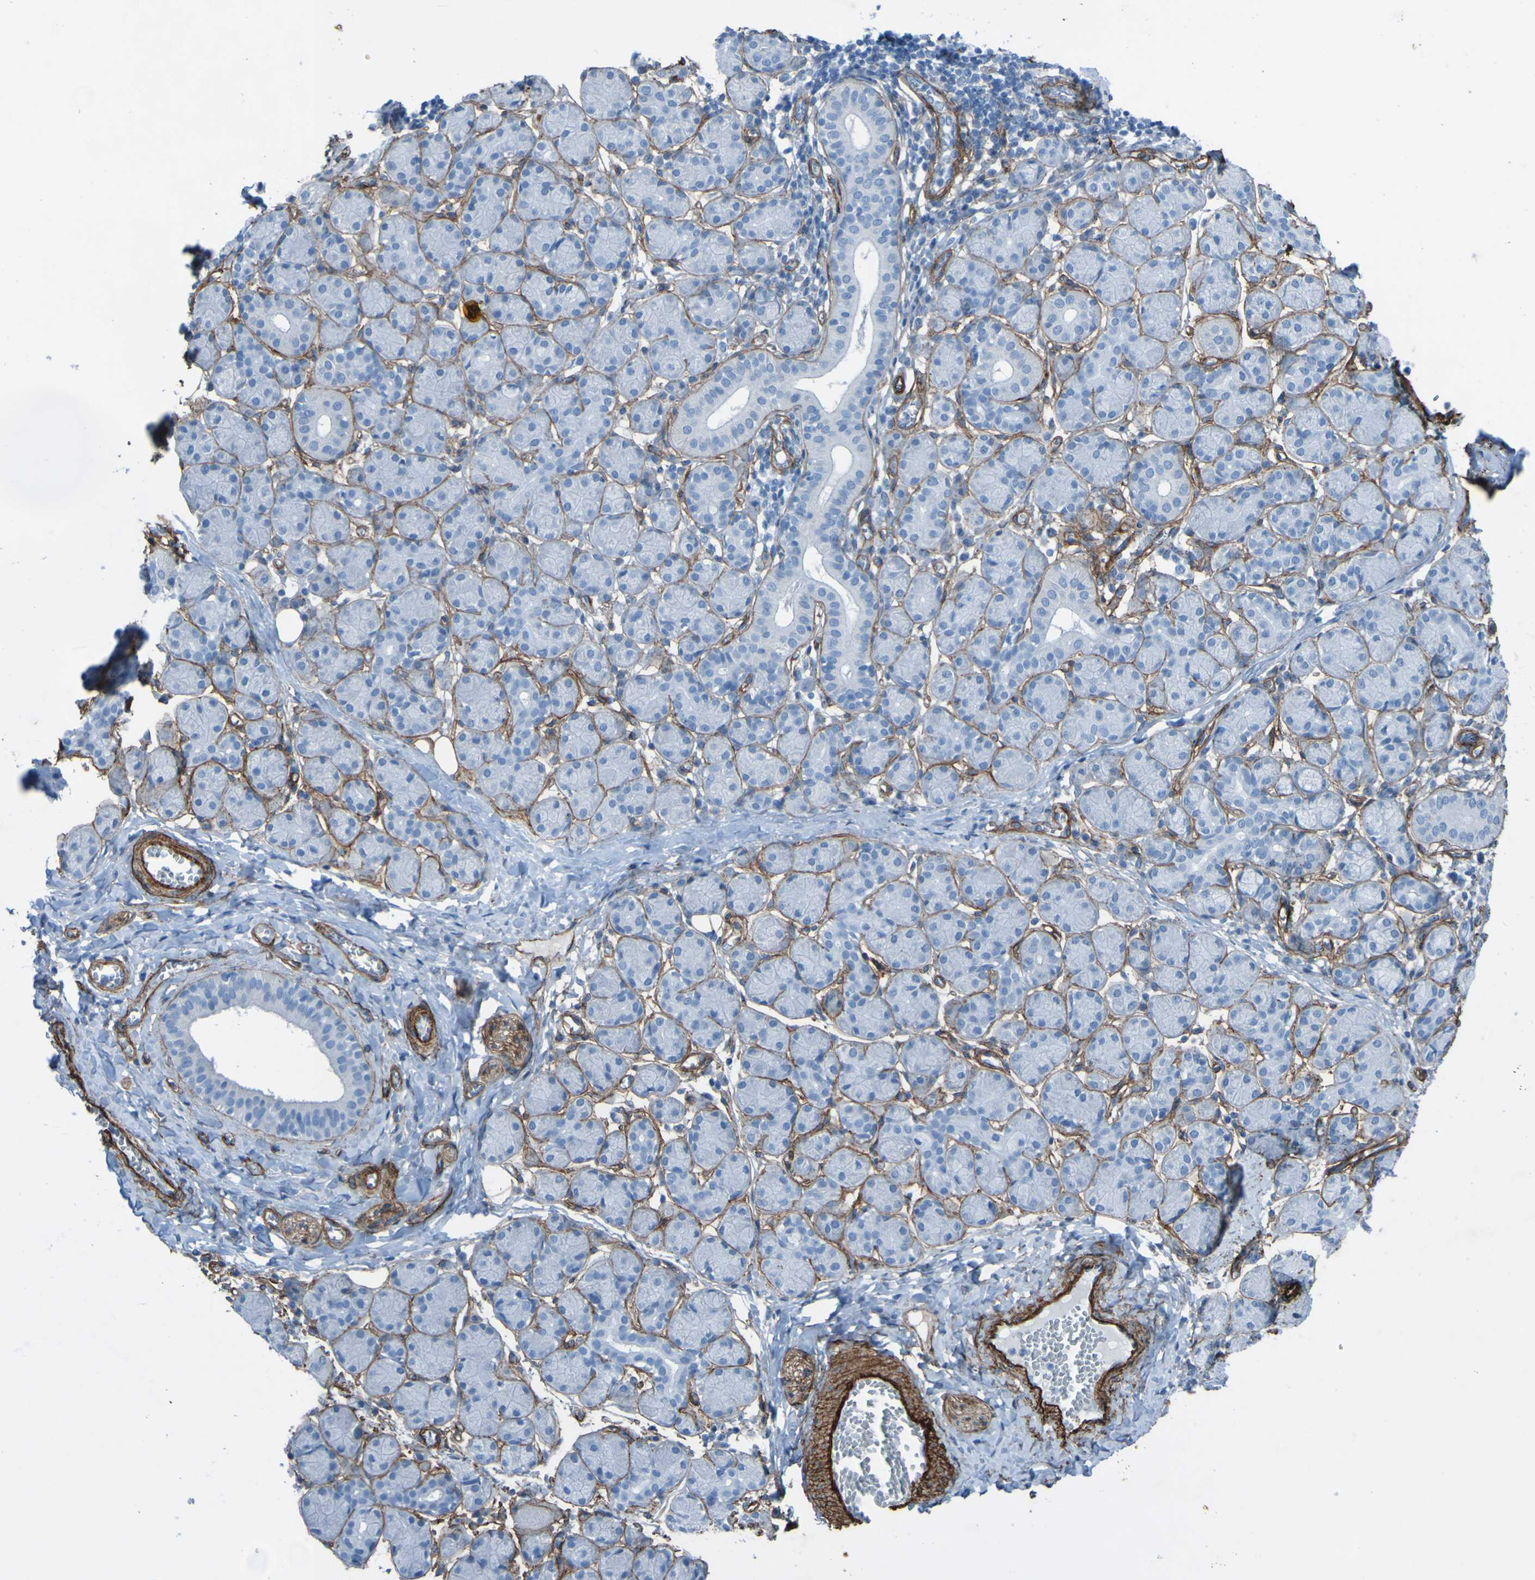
{"staining": {"intensity": "negative", "quantity": "none", "location": "none"}, "tissue": "salivary gland", "cell_type": "Glandular cells", "image_type": "normal", "snomed": [{"axis": "morphology", "description": "Normal tissue, NOS"}, {"axis": "morphology", "description": "Inflammation, NOS"}, {"axis": "topography", "description": "Lymph node"}, {"axis": "topography", "description": "Salivary gland"}], "caption": "DAB (3,3'-diaminobenzidine) immunohistochemical staining of normal salivary gland shows no significant expression in glandular cells.", "gene": "COL4A2", "patient": {"sex": "male", "age": 3}}